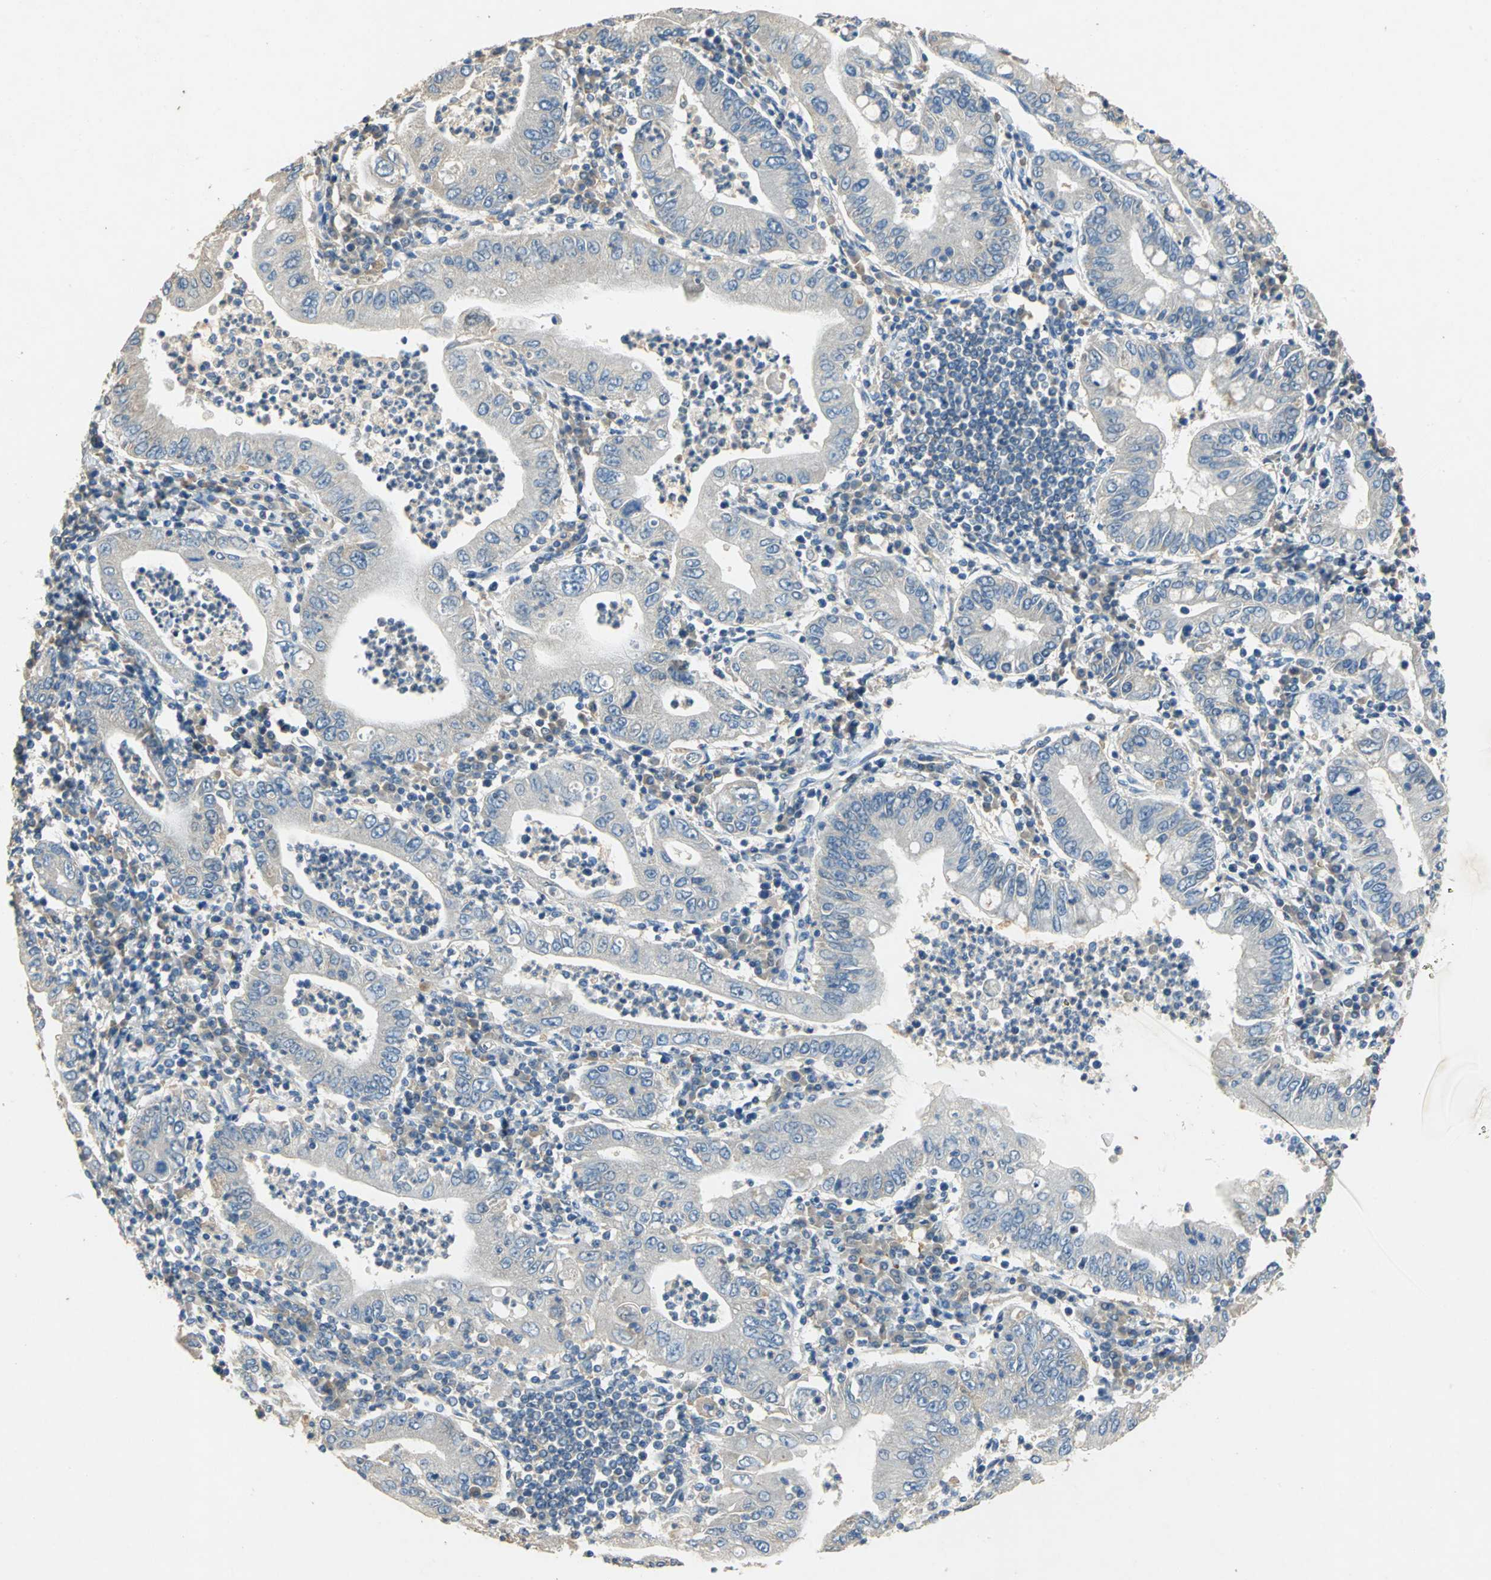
{"staining": {"intensity": "weak", "quantity": ">75%", "location": "cytoplasmic/membranous"}, "tissue": "stomach cancer", "cell_type": "Tumor cells", "image_type": "cancer", "snomed": [{"axis": "morphology", "description": "Normal tissue, NOS"}, {"axis": "morphology", "description": "Adenocarcinoma, NOS"}, {"axis": "topography", "description": "Esophagus"}, {"axis": "topography", "description": "Stomach, upper"}, {"axis": "topography", "description": "Peripheral nerve tissue"}], "caption": "Immunohistochemical staining of human stomach cancer (adenocarcinoma) demonstrates low levels of weak cytoplasmic/membranous protein staining in about >75% of tumor cells. (Stains: DAB (3,3'-diaminobenzidine) in brown, nuclei in blue, Microscopy: brightfield microscopy at high magnification).", "gene": "ADAMTS5", "patient": {"sex": "male", "age": 62}}